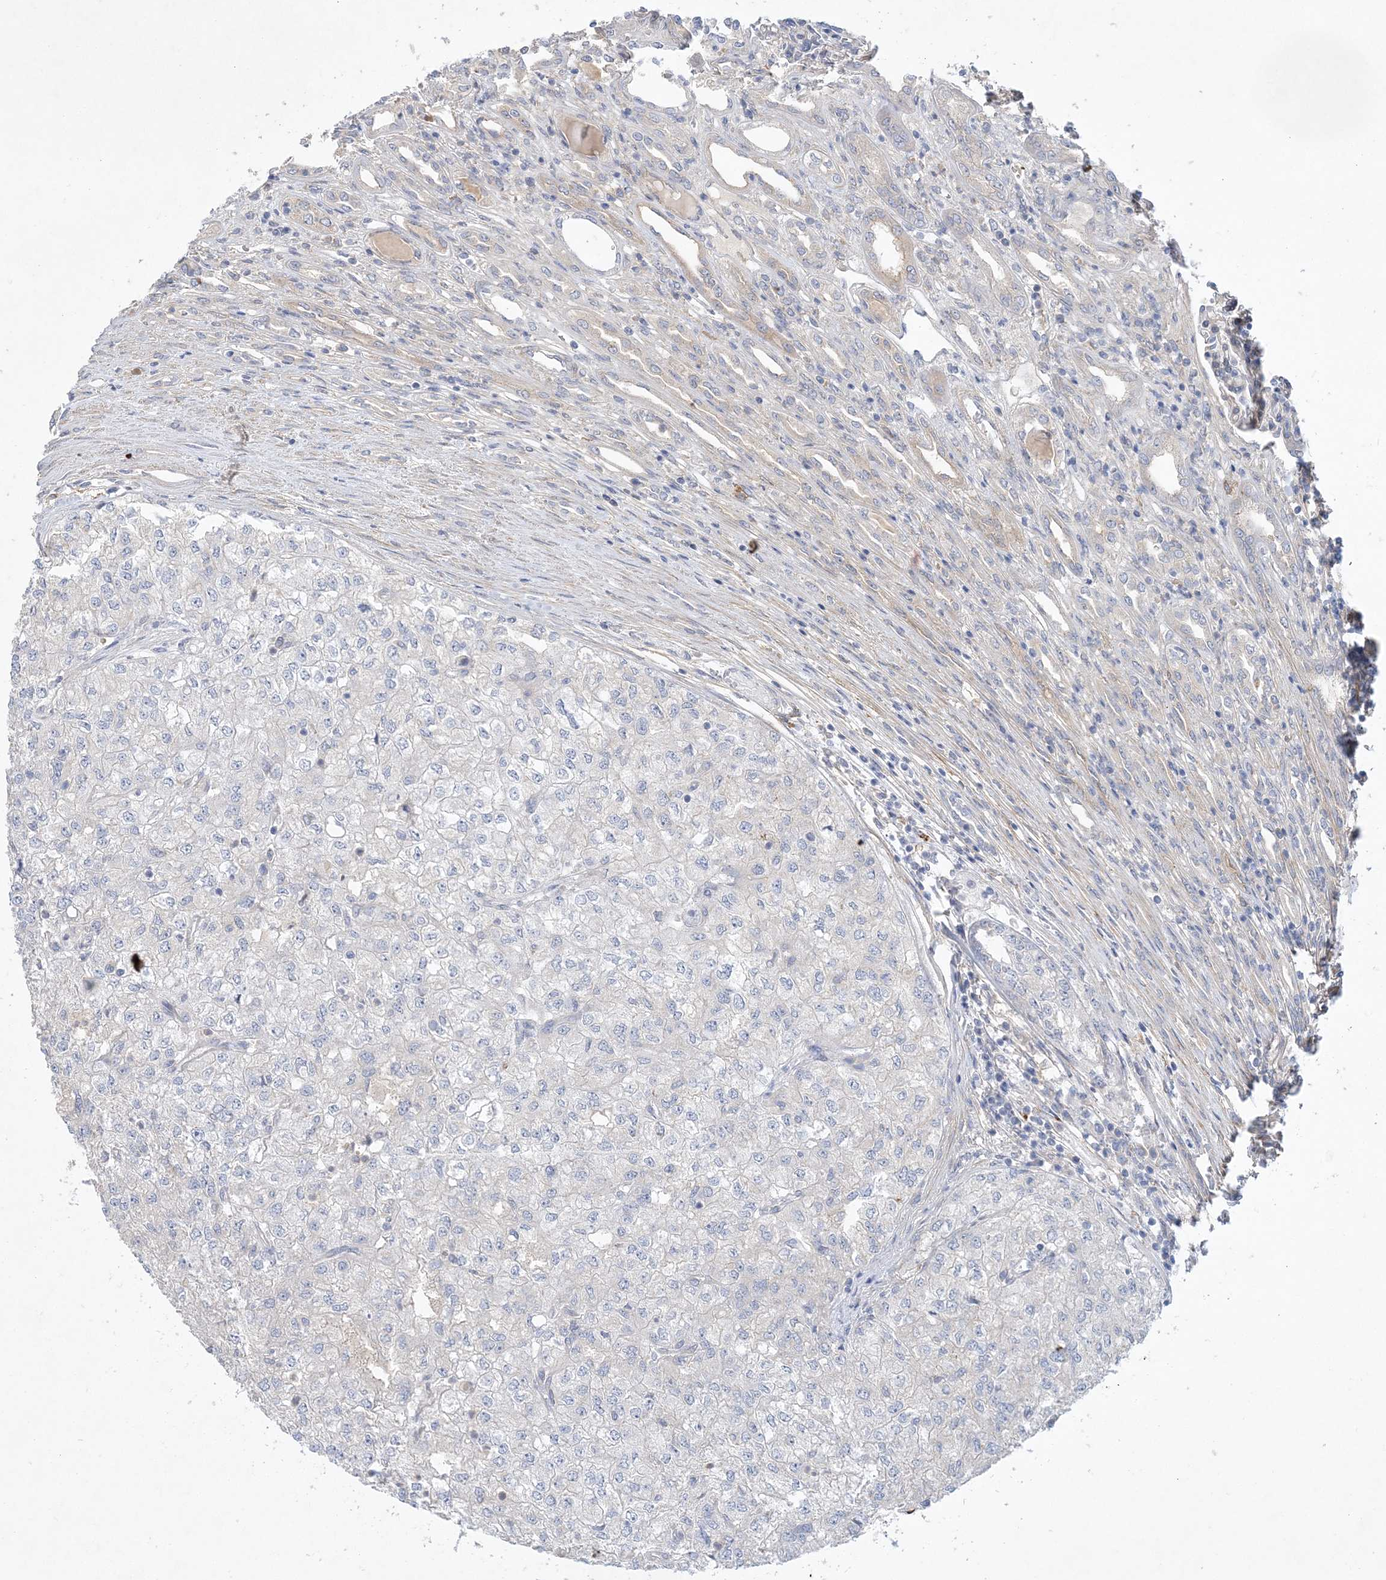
{"staining": {"intensity": "negative", "quantity": "none", "location": "none"}, "tissue": "renal cancer", "cell_type": "Tumor cells", "image_type": "cancer", "snomed": [{"axis": "morphology", "description": "Adenocarcinoma, NOS"}, {"axis": "topography", "description": "Kidney"}], "caption": "Renal adenocarcinoma was stained to show a protein in brown. There is no significant staining in tumor cells. The staining is performed using DAB (3,3'-diaminobenzidine) brown chromogen with nuclei counter-stained in using hematoxylin.", "gene": "ANKRD35", "patient": {"sex": "female", "age": 54}}